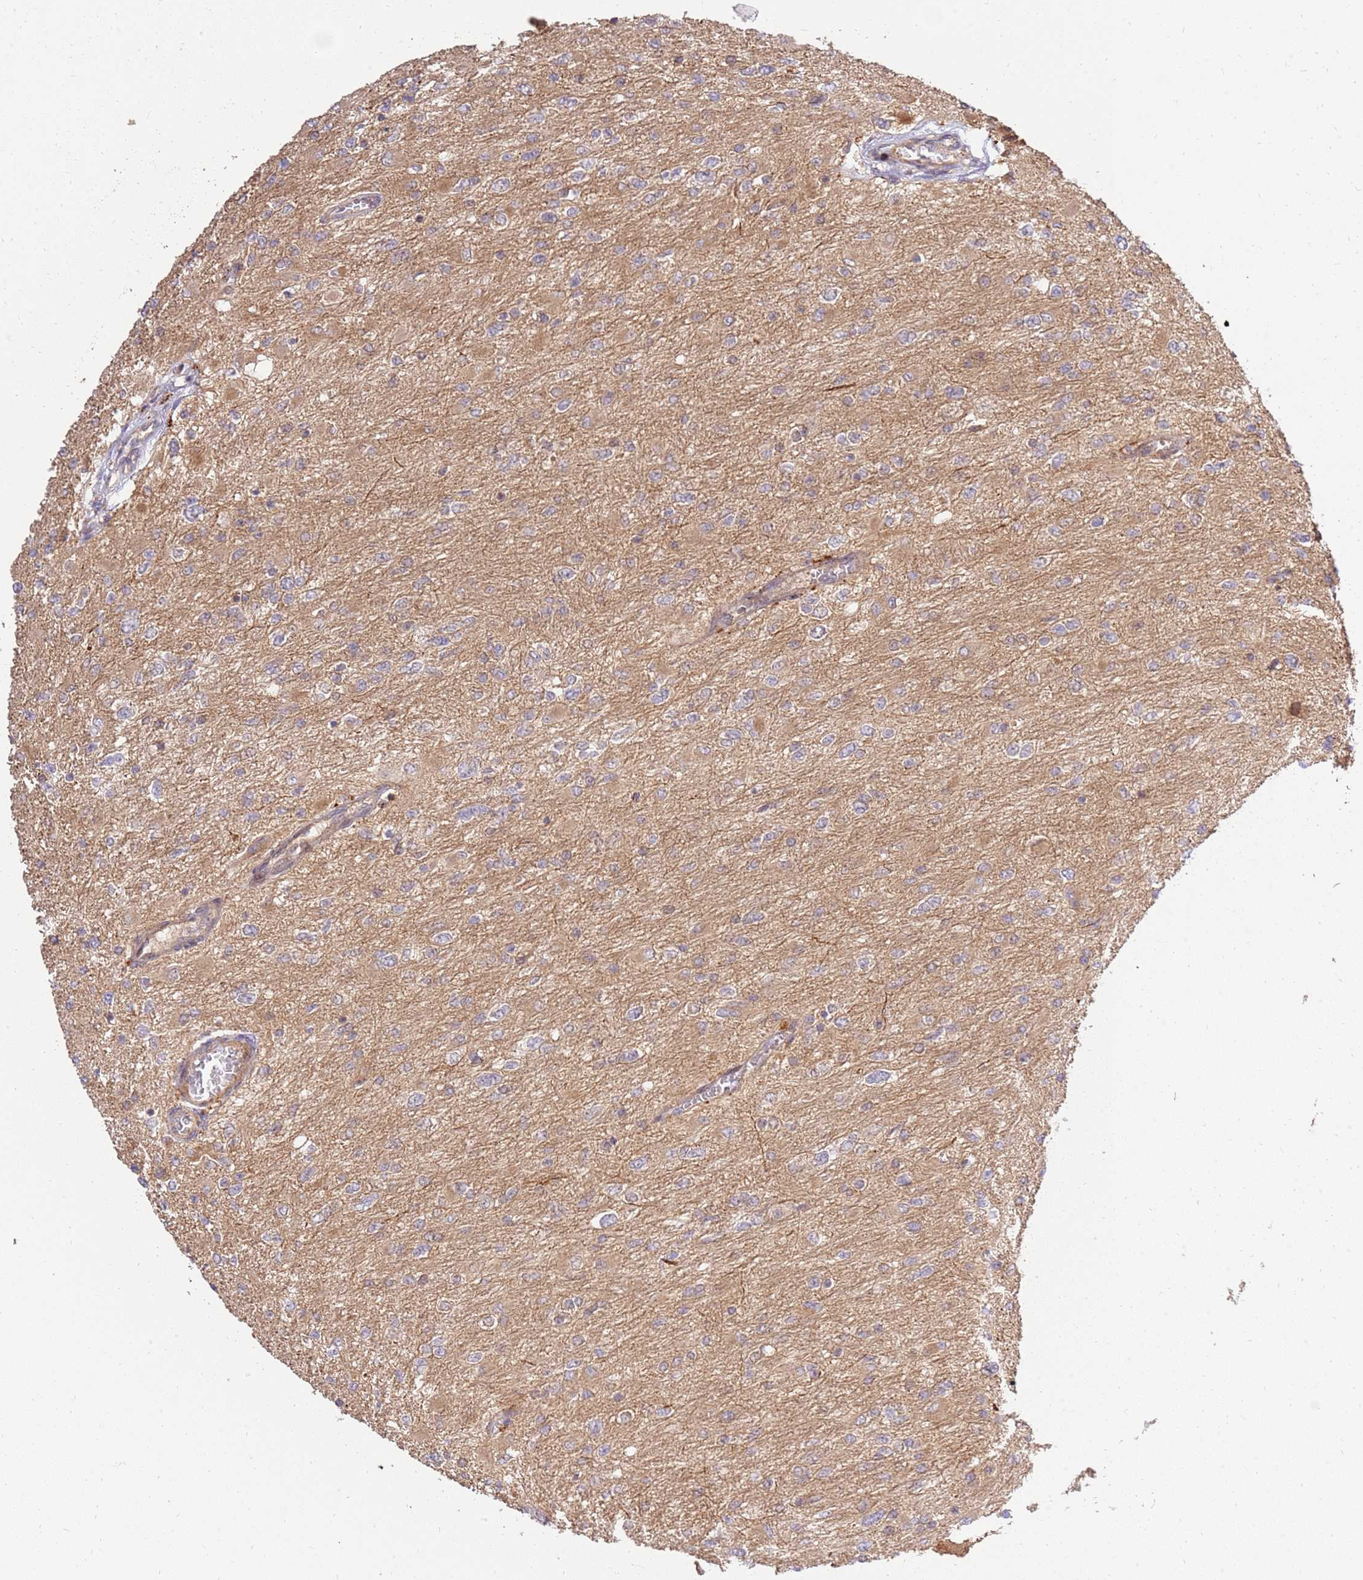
{"staining": {"intensity": "negative", "quantity": "none", "location": "none"}, "tissue": "glioma", "cell_type": "Tumor cells", "image_type": "cancer", "snomed": [{"axis": "morphology", "description": "Glioma, malignant, High grade"}, {"axis": "topography", "description": "Cerebral cortex"}], "caption": "Tumor cells show no significant protein expression in glioma.", "gene": "GAREM1", "patient": {"sex": "female", "age": 36}}